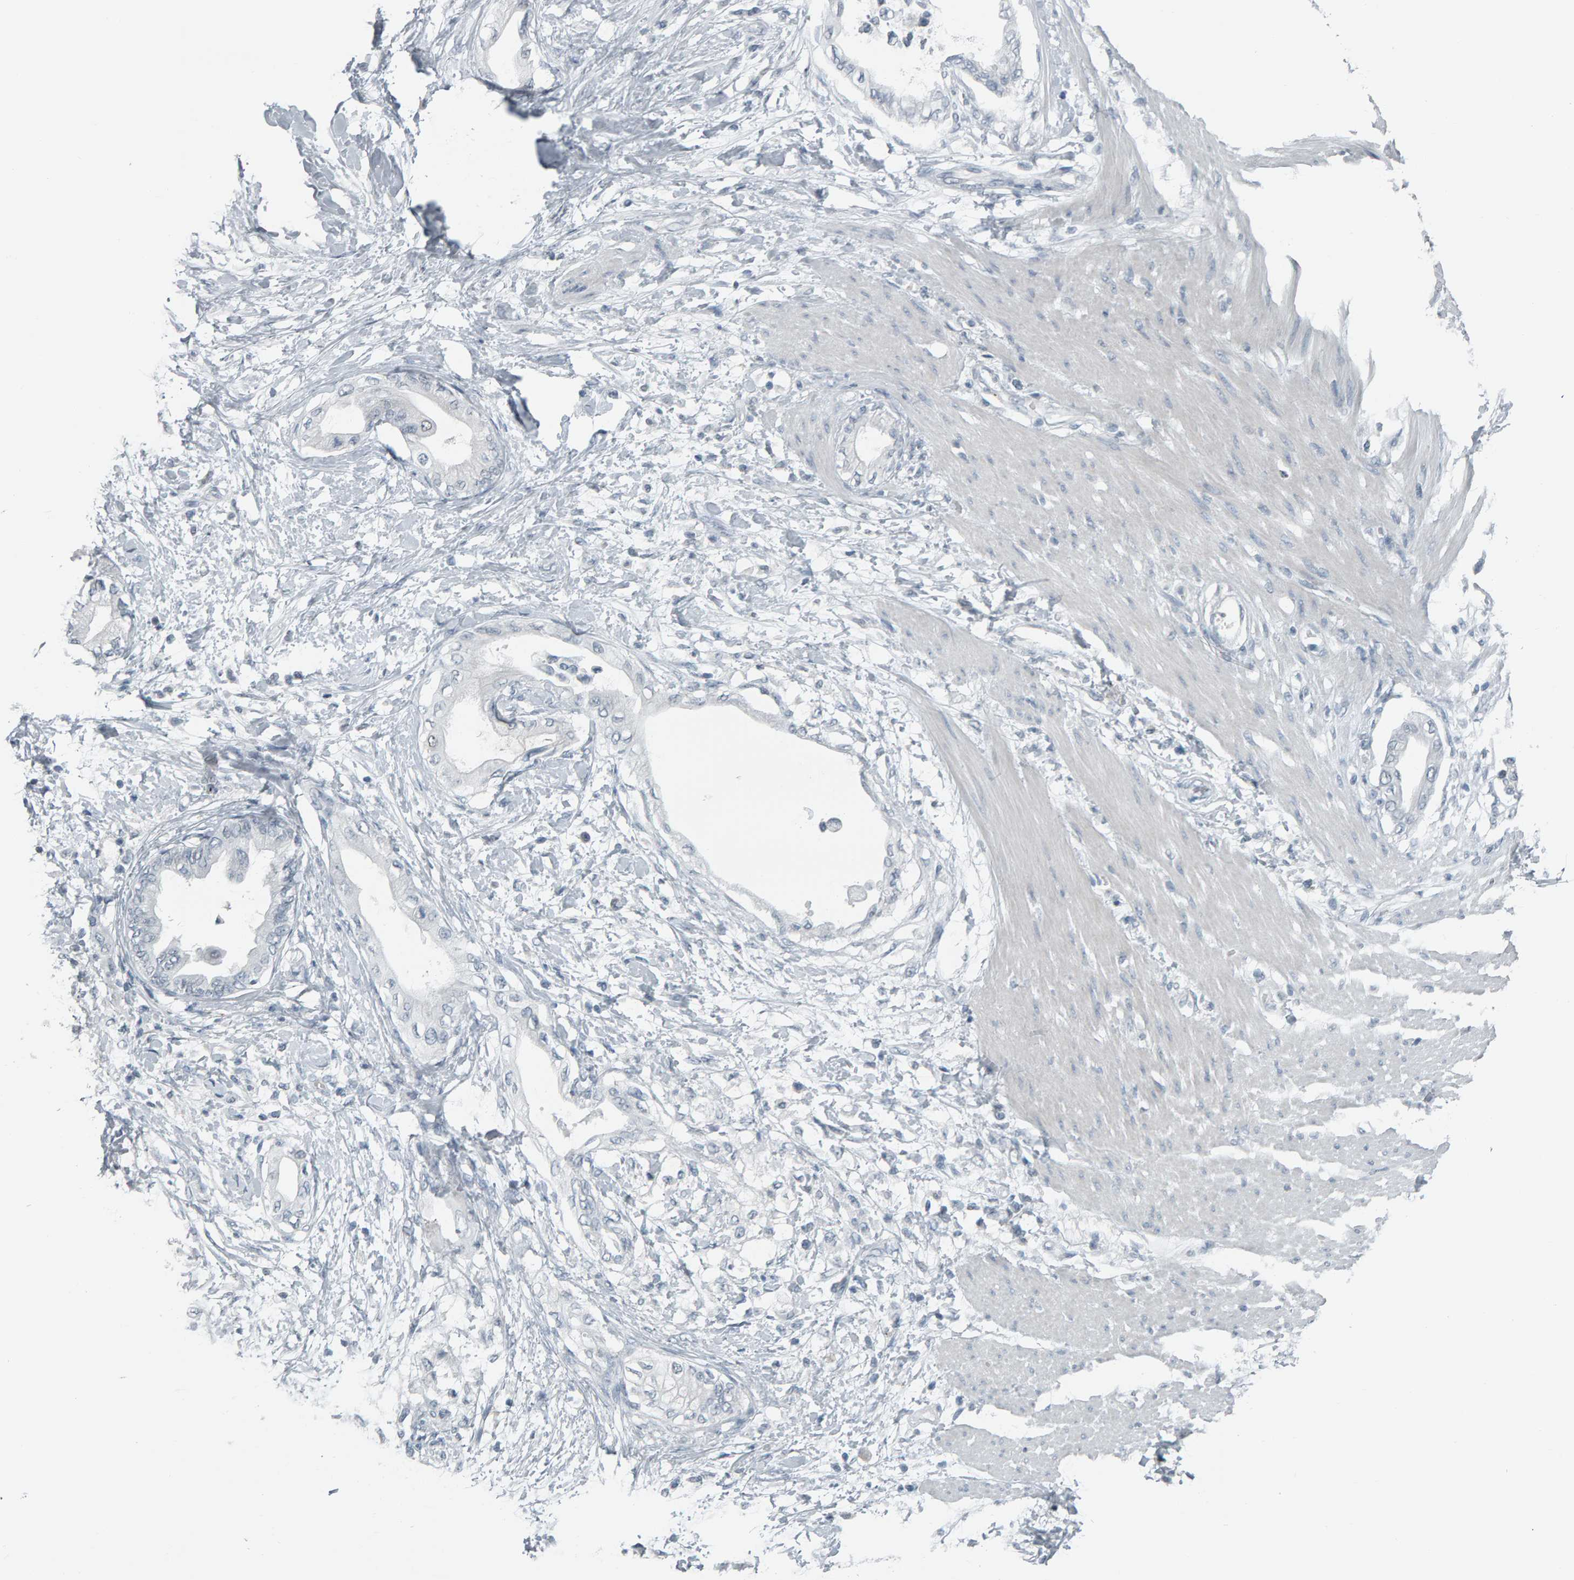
{"staining": {"intensity": "negative", "quantity": "none", "location": "none"}, "tissue": "pancreatic cancer", "cell_type": "Tumor cells", "image_type": "cancer", "snomed": [{"axis": "morphology", "description": "Normal tissue, NOS"}, {"axis": "morphology", "description": "Adenocarcinoma, NOS"}, {"axis": "topography", "description": "Pancreas"}, {"axis": "topography", "description": "Duodenum"}], "caption": "An immunohistochemistry (IHC) image of pancreatic cancer is shown. There is no staining in tumor cells of pancreatic cancer. (DAB immunohistochemistry with hematoxylin counter stain).", "gene": "PYY", "patient": {"sex": "female", "age": 60}}